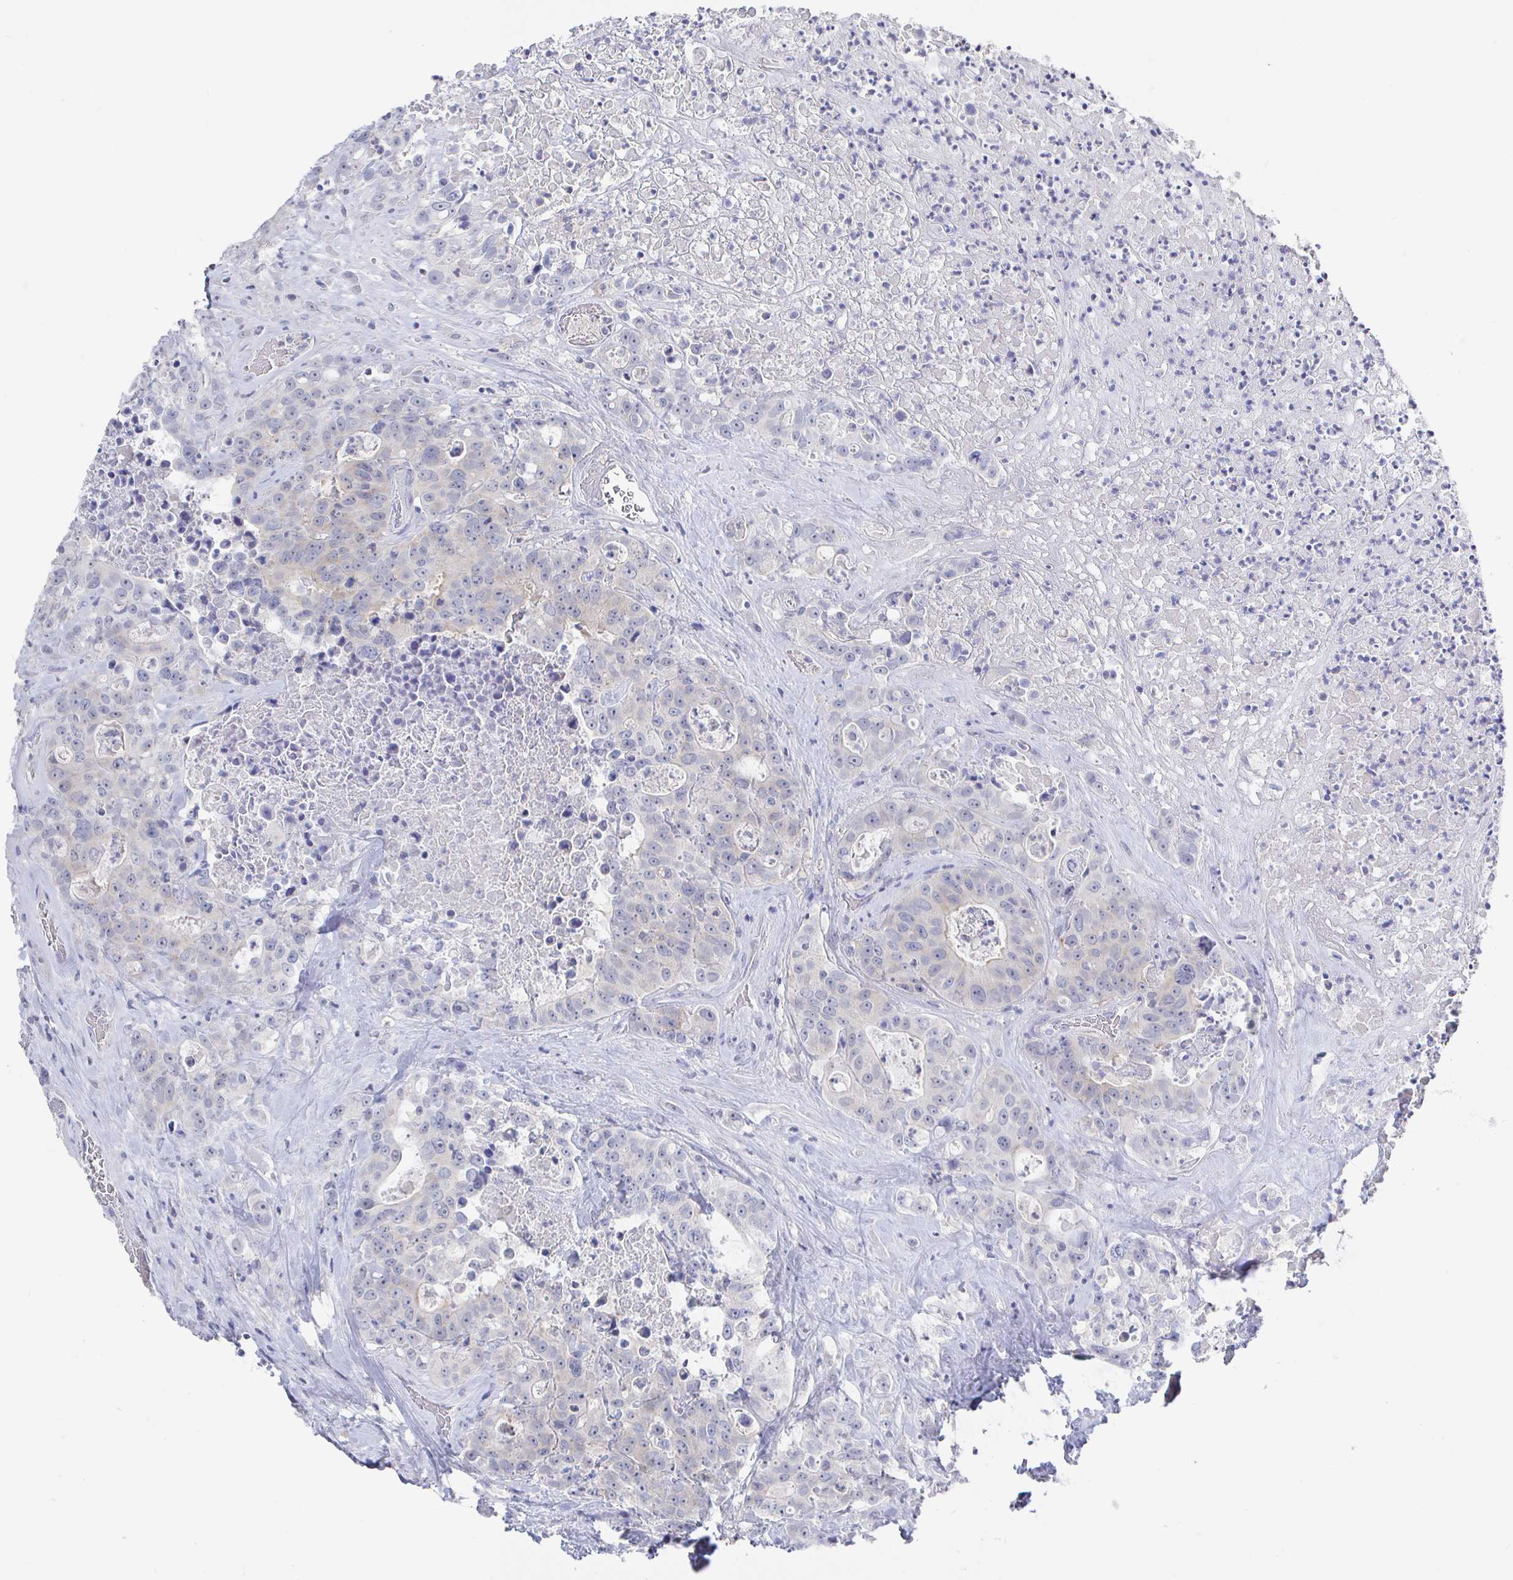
{"staining": {"intensity": "negative", "quantity": "none", "location": "none"}, "tissue": "colorectal cancer", "cell_type": "Tumor cells", "image_type": "cancer", "snomed": [{"axis": "morphology", "description": "Adenocarcinoma, NOS"}, {"axis": "topography", "description": "Rectum"}], "caption": "Immunohistochemical staining of human colorectal cancer (adenocarcinoma) reveals no significant staining in tumor cells.", "gene": "LRRC23", "patient": {"sex": "female", "age": 62}}